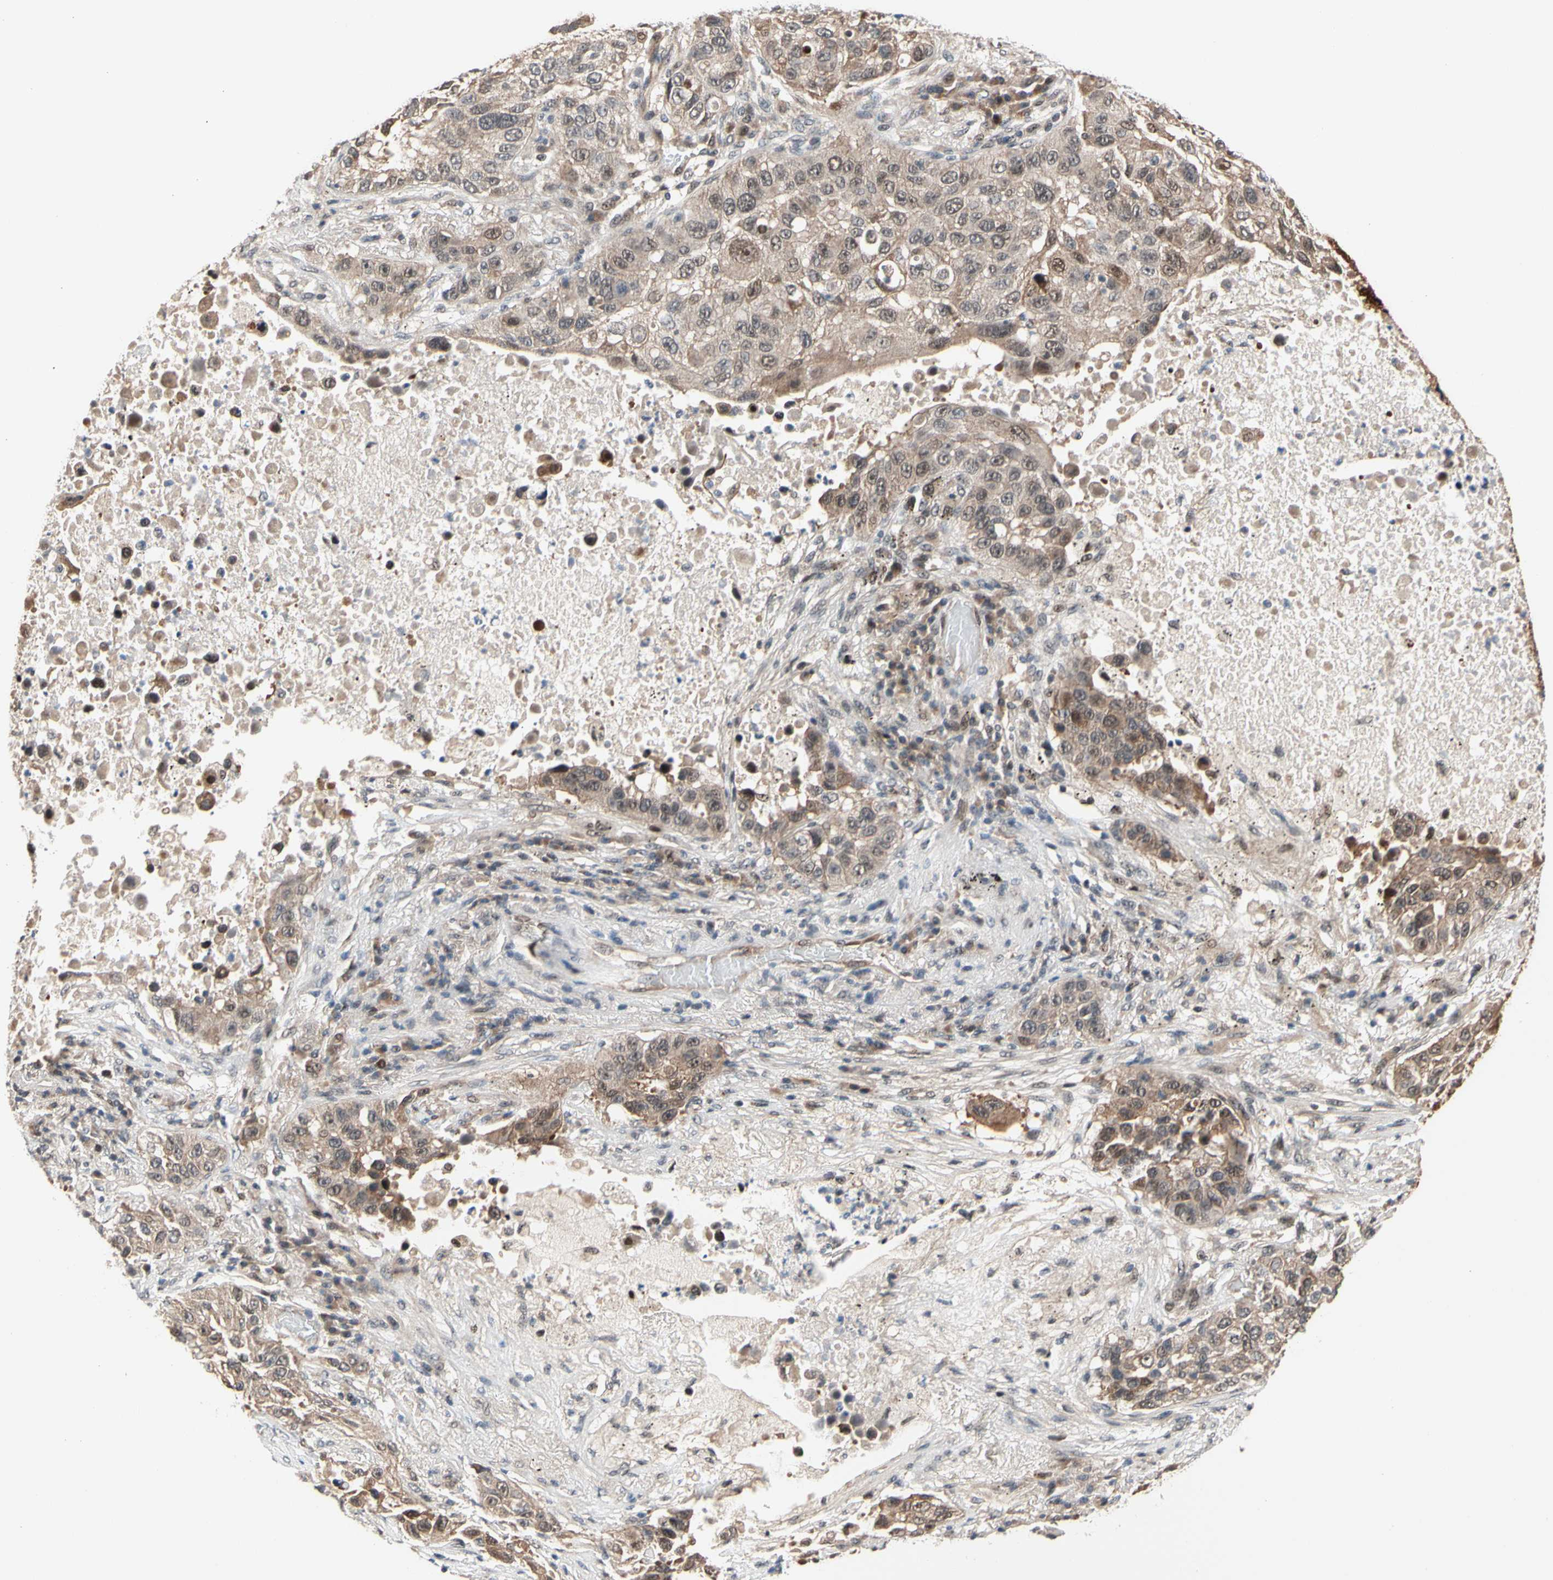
{"staining": {"intensity": "moderate", "quantity": ">75%", "location": "cytoplasmic/membranous"}, "tissue": "lung cancer", "cell_type": "Tumor cells", "image_type": "cancer", "snomed": [{"axis": "morphology", "description": "Squamous cell carcinoma, NOS"}, {"axis": "topography", "description": "Lung"}], "caption": "A high-resolution histopathology image shows IHC staining of squamous cell carcinoma (lung), which shows moderate cytoplasmic/membranous positivity in approximately >75% of tumor cells.", "gene": "NGEF", "patient": {"sex": "male", "age": 57}}